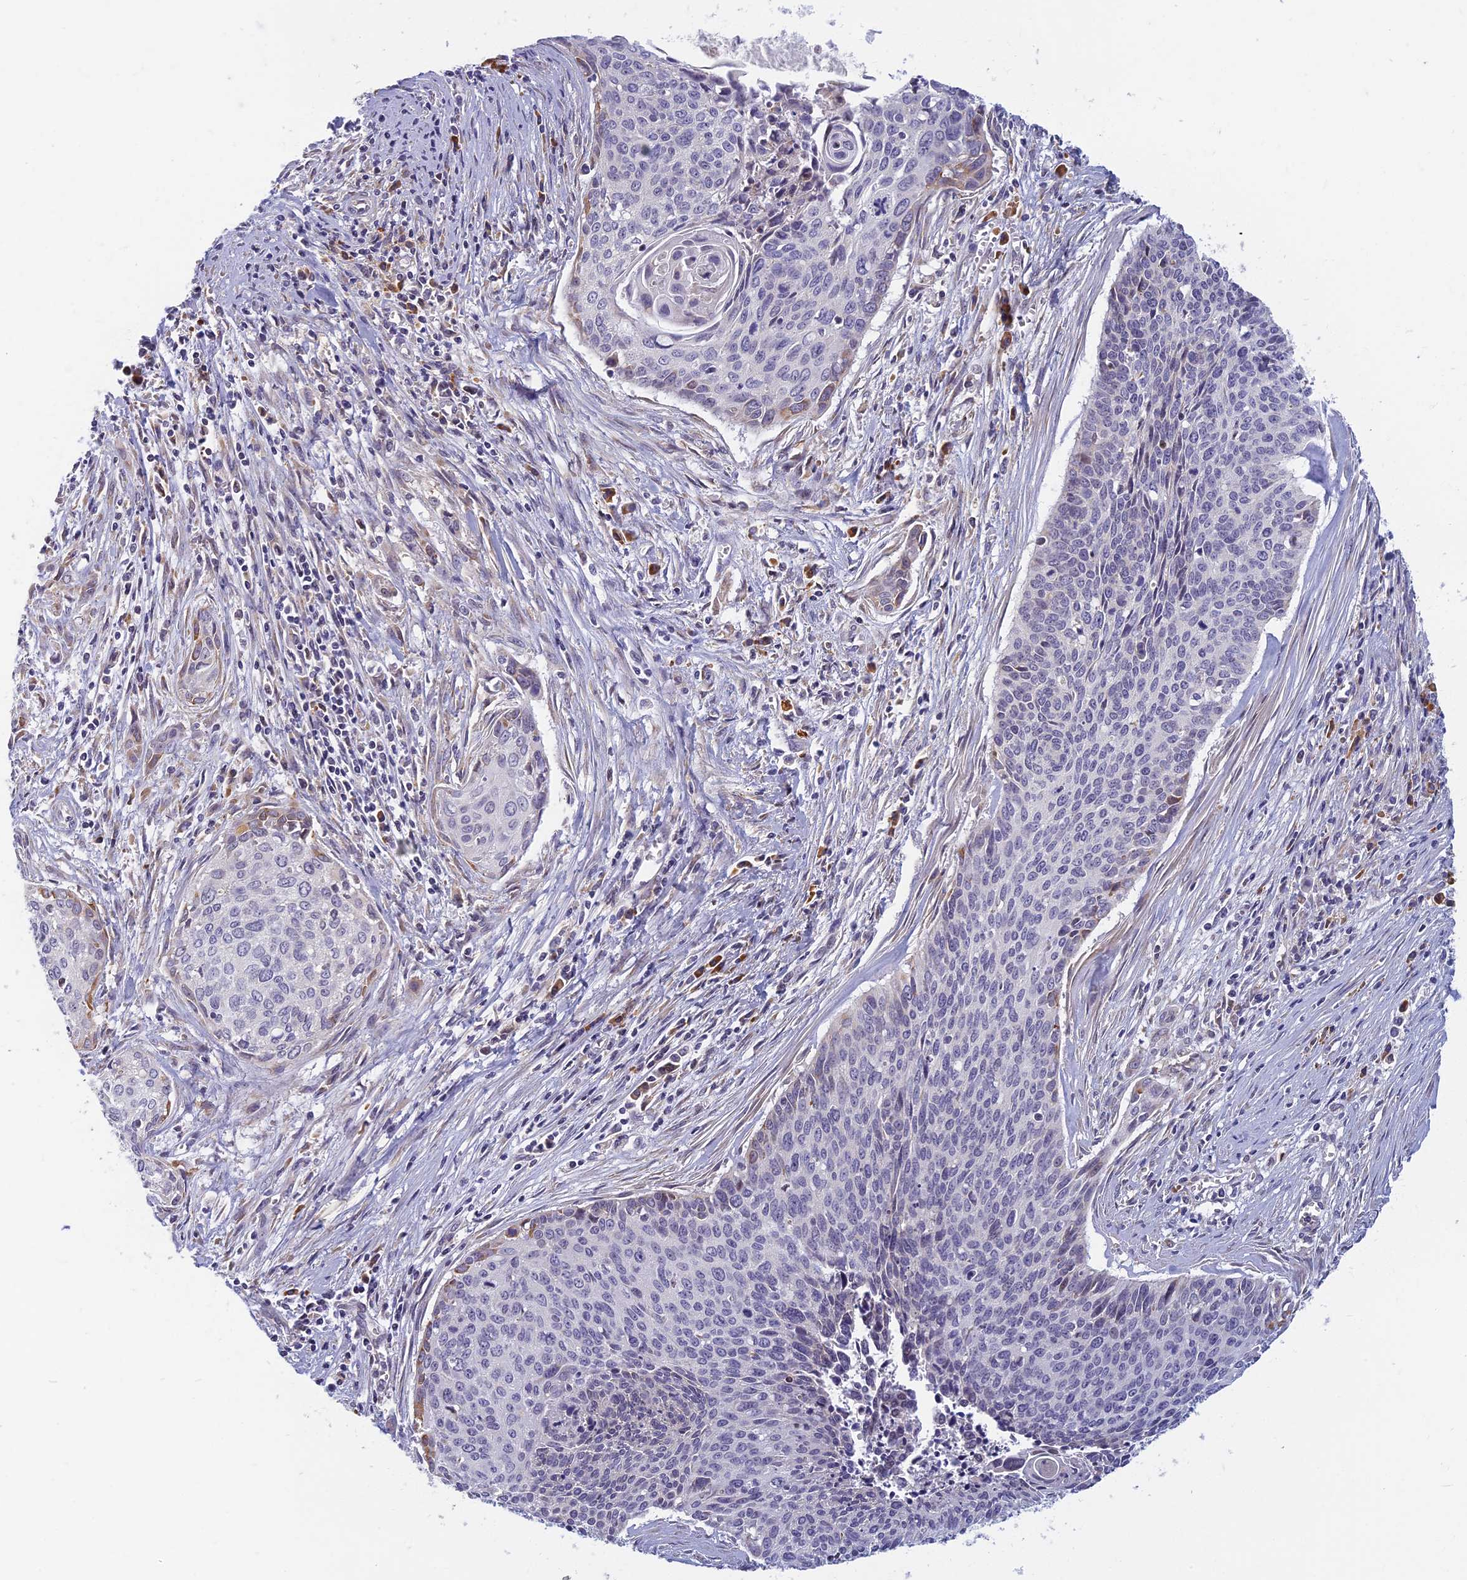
{"staining": {"intensity": "negative", "quantity": "none", "location": "none"}, "tissue": "cervical cancer", "cell_type": "Tumor cells", "image_type": "cancer", "snomed": [{"axis": "morphology", "description": "Squamous cell carcinoma, NOS"}, {"axis": "topography", "description": "Cervix"}], "caption": "Image shows no significant protein staining in tumor cells of squamous cell carcinoma (cervical).", "gene": "DDX51", "patient": {"sex": "female", "age": 55}}